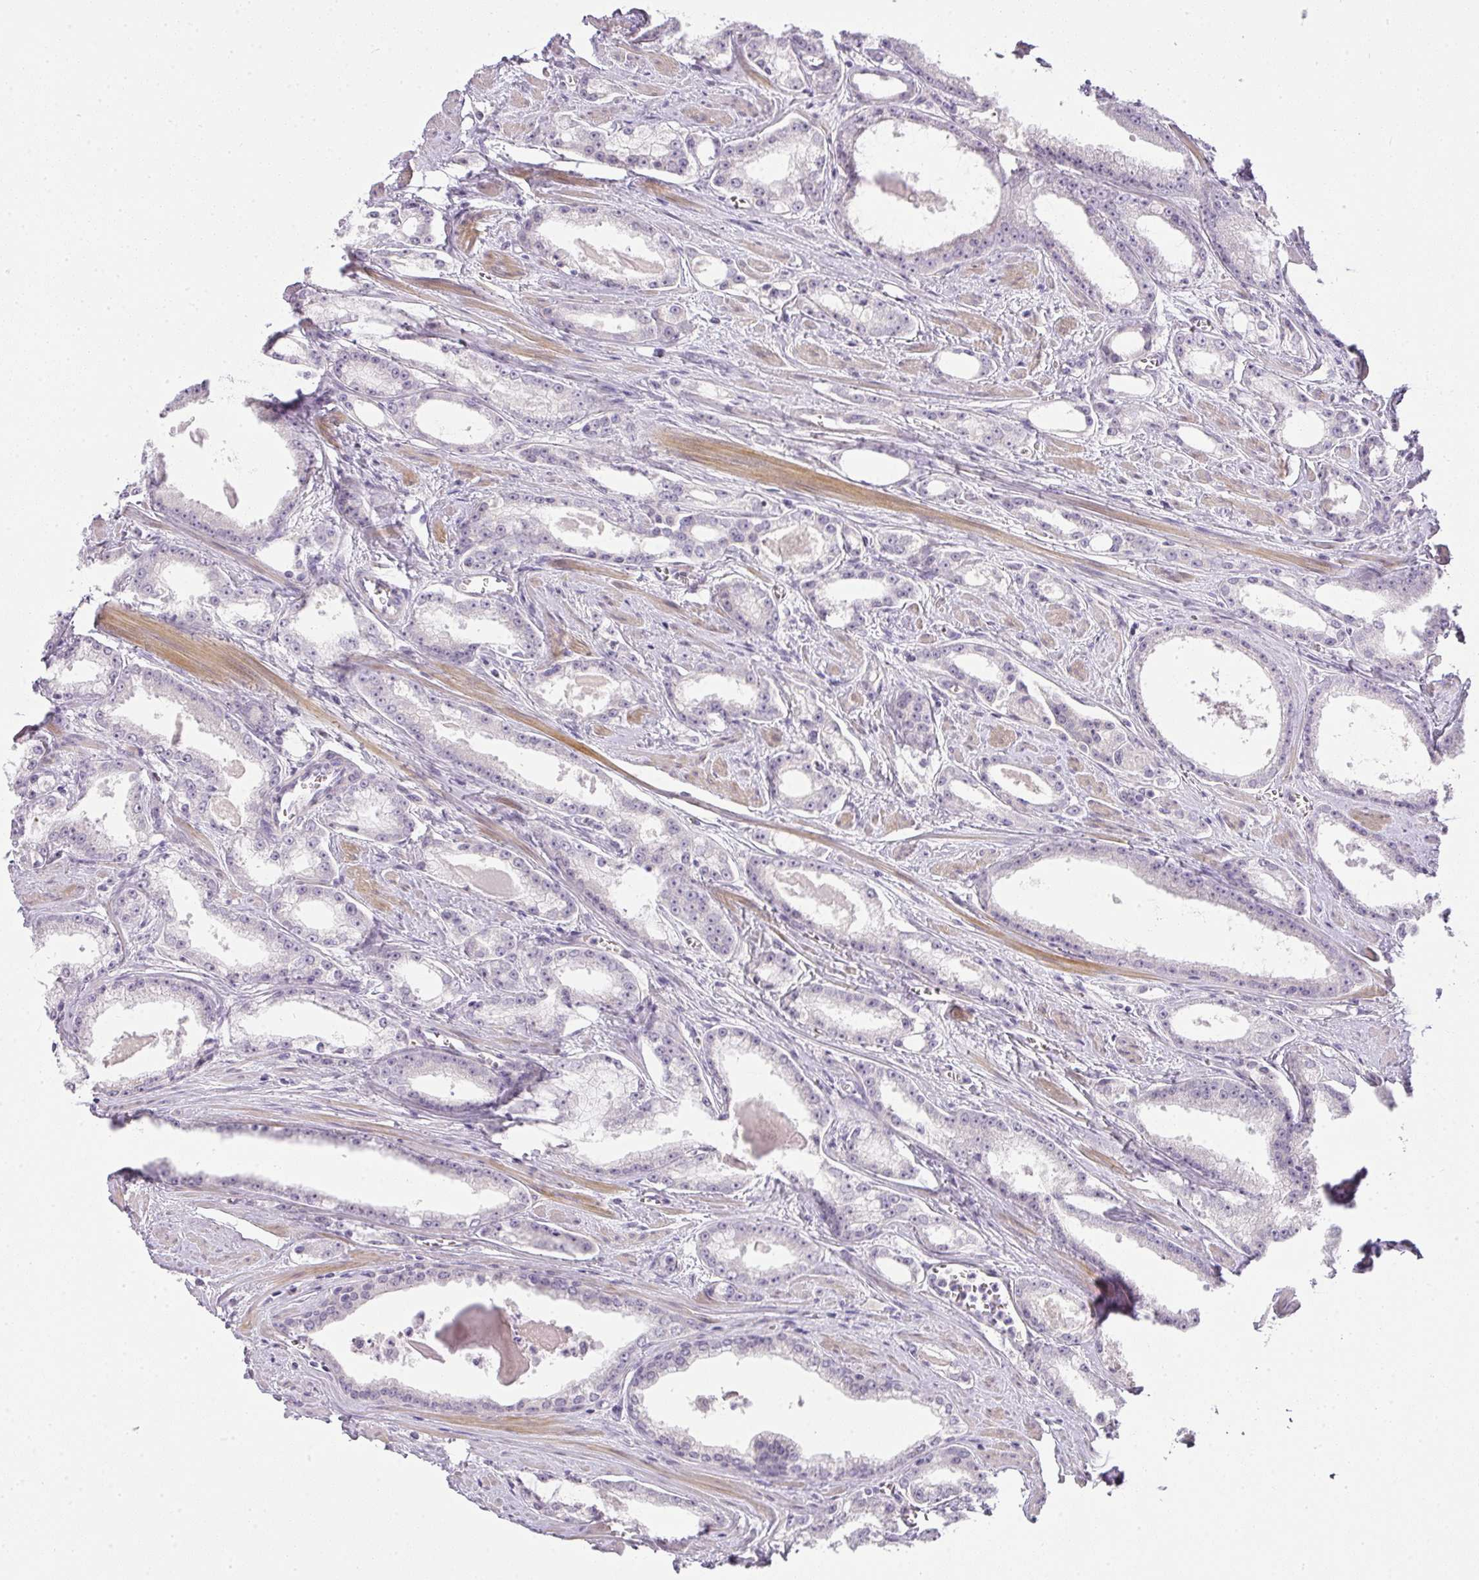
{"staining": {"intensity": "negative", "quantity": "none", "location": "none"}, "tissue": "prostate cancer", "cell_type": "Tumor cells", "image_type": "cancer", "snomed": [{"axis": "morphology", "description": "Adenocarcinoma, Low grade"}, {"axis": "topography", "description": "Prostate and seminal vesicle, NOS"}], "caption": "Human prostate cancer (adenocarcinoma (low-grade)) stained for a protein using immunohistochemistry exhibits no expression in tumor cells.", "gene": "RAX2", "patient": {"sex": "male", "age": 60}}